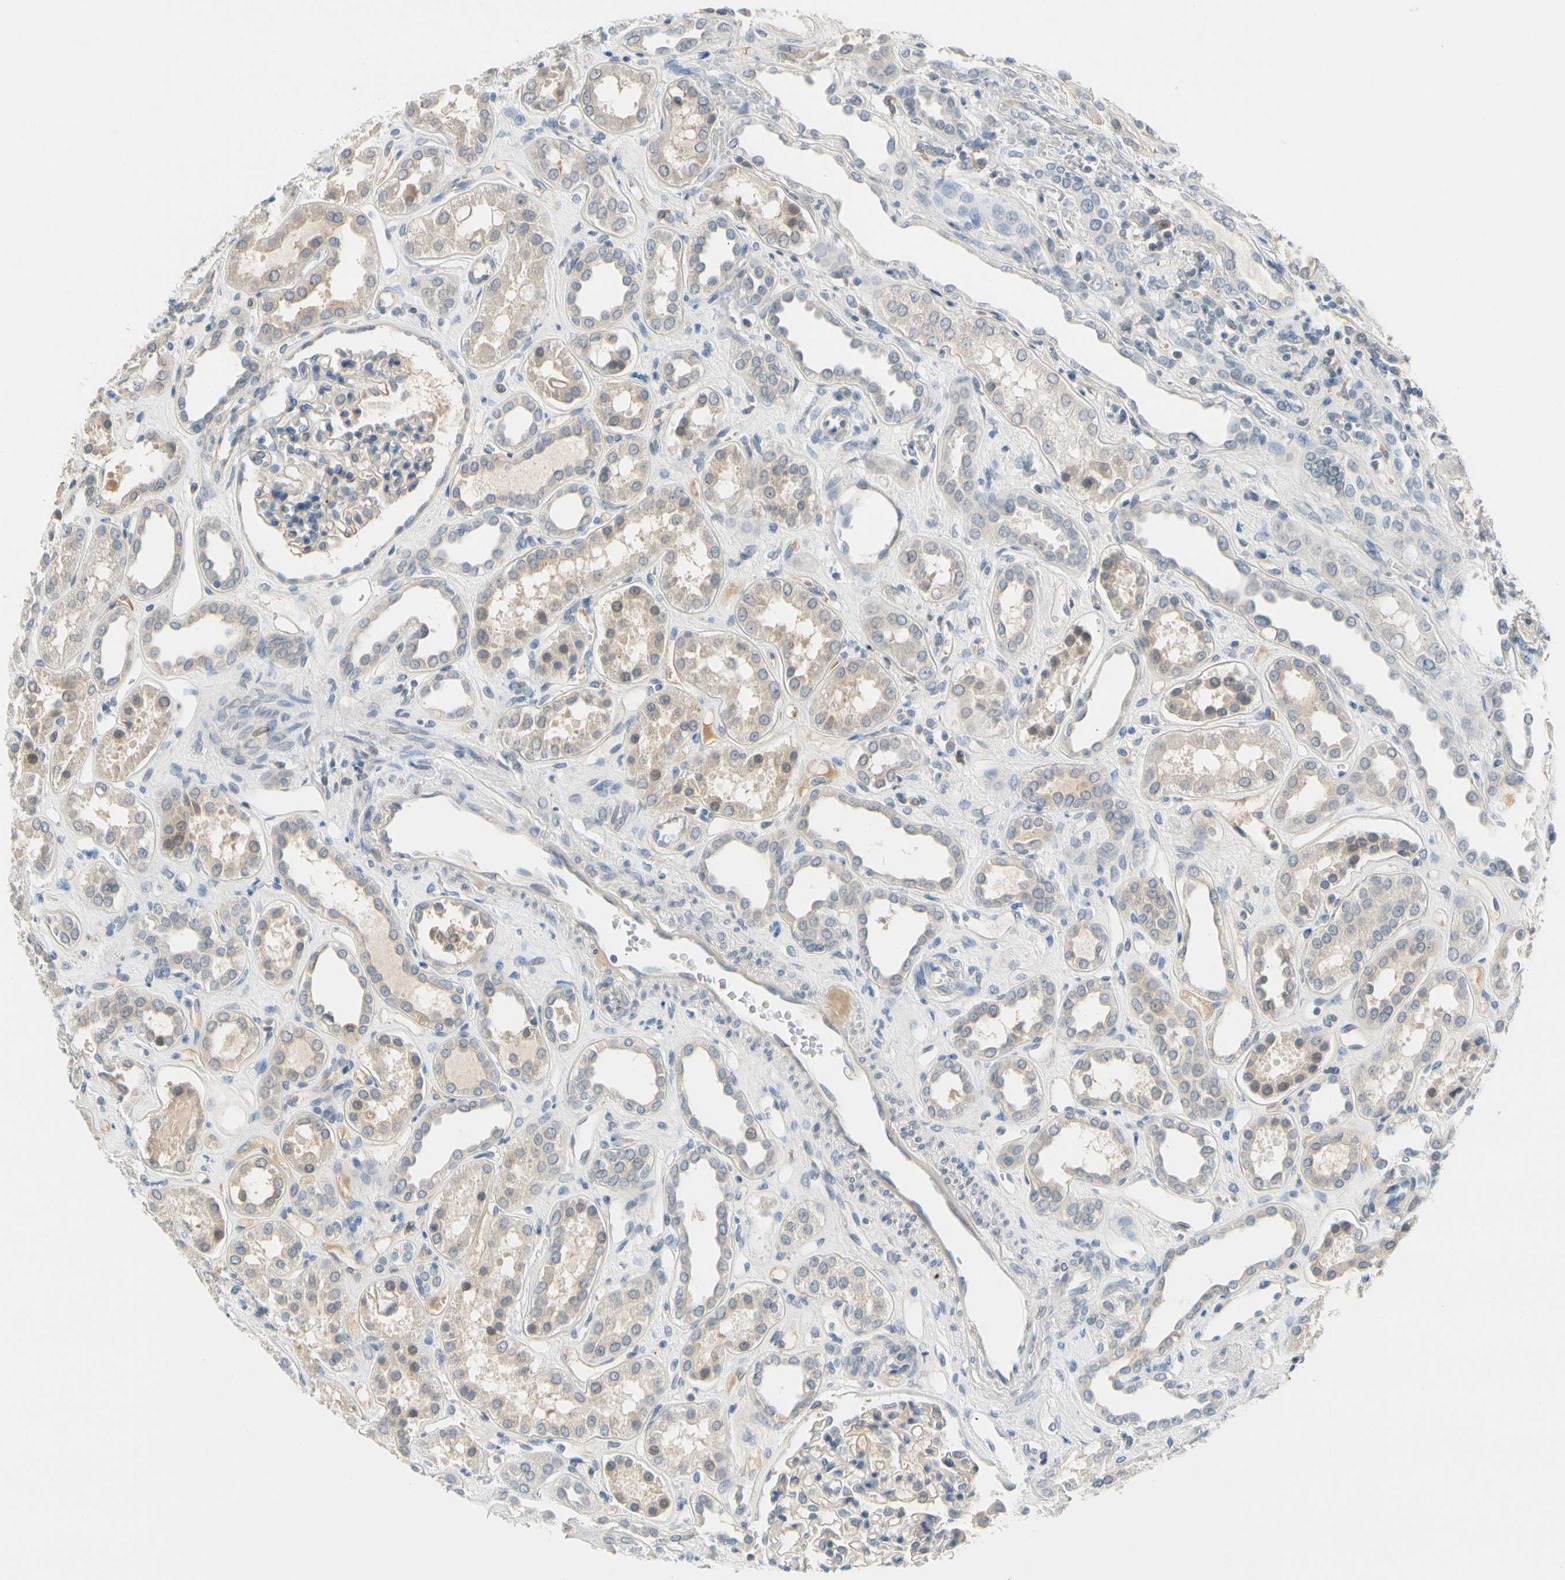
{"staining": {"intensity": "negative", "quantity": "none", "location": "none"}, "tissue": "kidney", "cell_type": "Cells in glomeruli", "image_type": "normal", "snomed": [{"axis": "morphology", "description": "Normal tissue, NOS"}, {"axis": "topography", "description": "Kidney"}], "caption": "An image of kidney stained for a protein shows no brown staining in cells in glomeruli. (DAB (3,3'-diaminobenzidine) IHC, high magnification).", "gene": "CNDP1", "patient": {"sex": "male", "age": 59}}